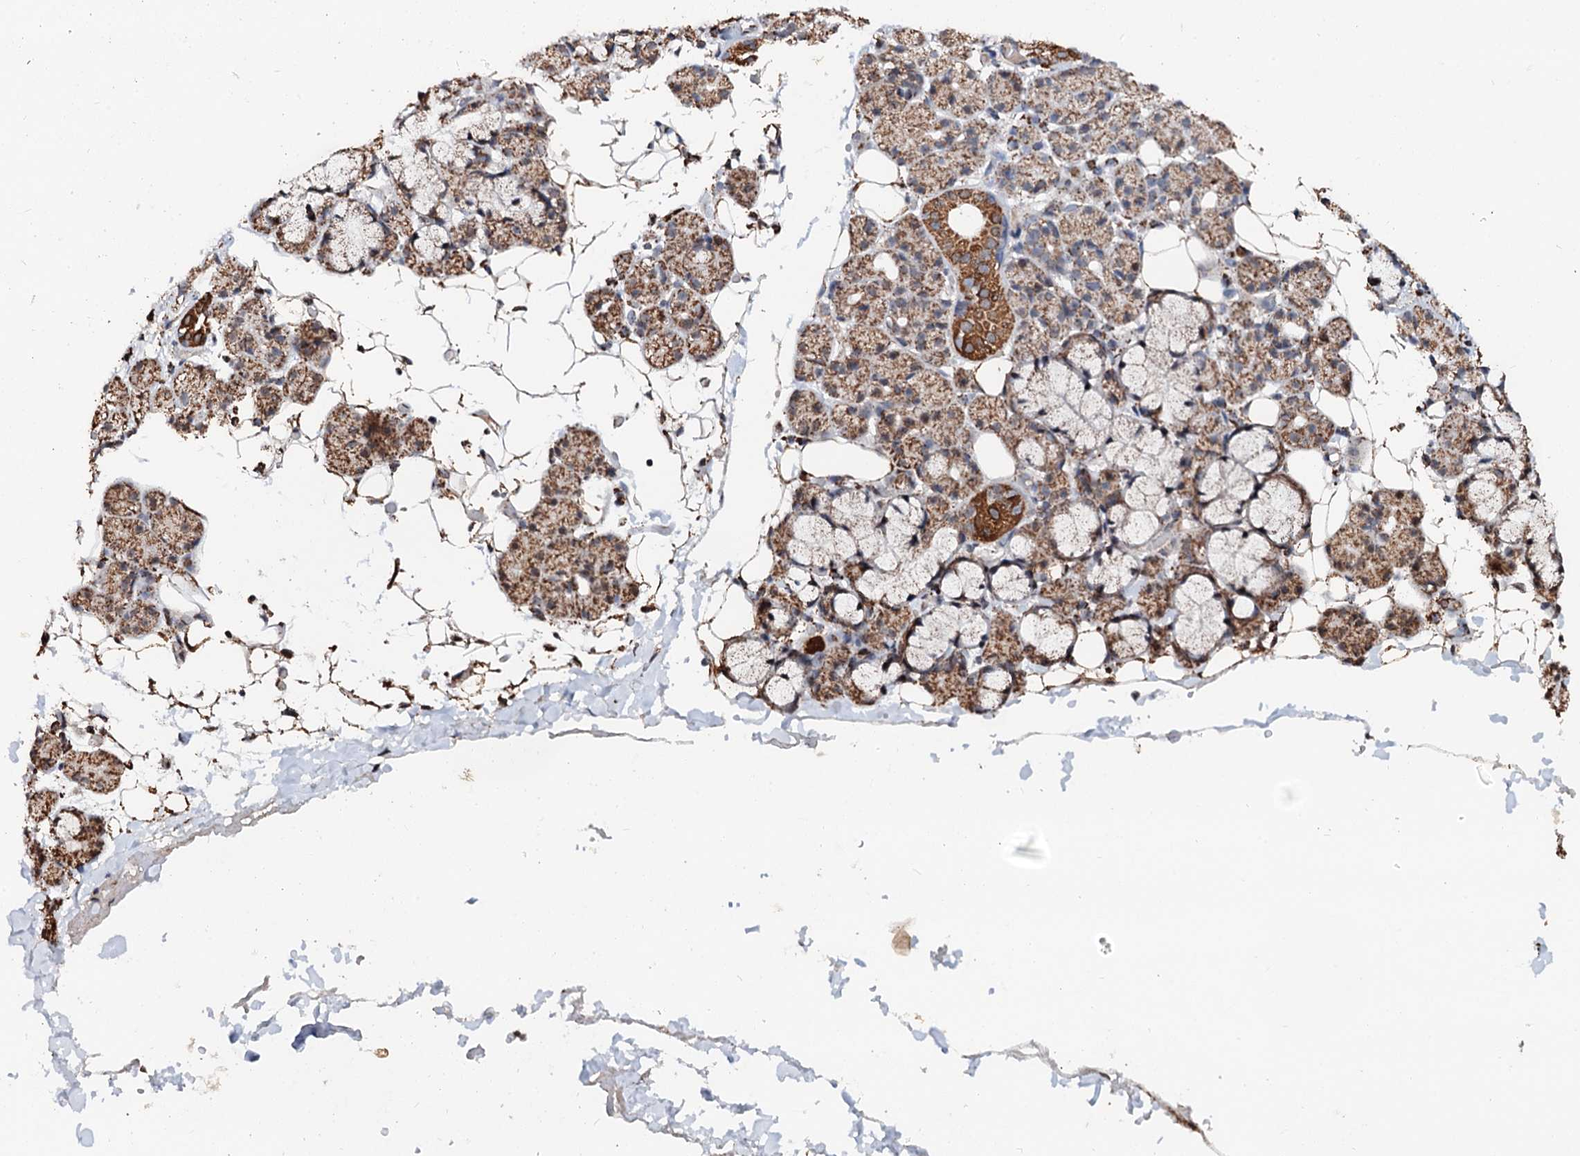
{"staining": {"intensity": "moderate", "quantity": ">75%", "location": "cytoplasmic/membranous"}, "tissue": "salivary gland", "cell_type": "Glandular cells", "image_type": "normal", "snomed": [{"axis": "morphology", "description": "Normal tissue, NOS"}, {"axis": "topography", "description": "Salivary gland"}], "caption": "Glandular cells exhibit medium levels of moderate cytoplasmic/membranous staining in approximately >75% of cells in unremarkable human salivary gland.", "gene": "SECISBP2L", "patient": {"sex": "male", "age": 63}}